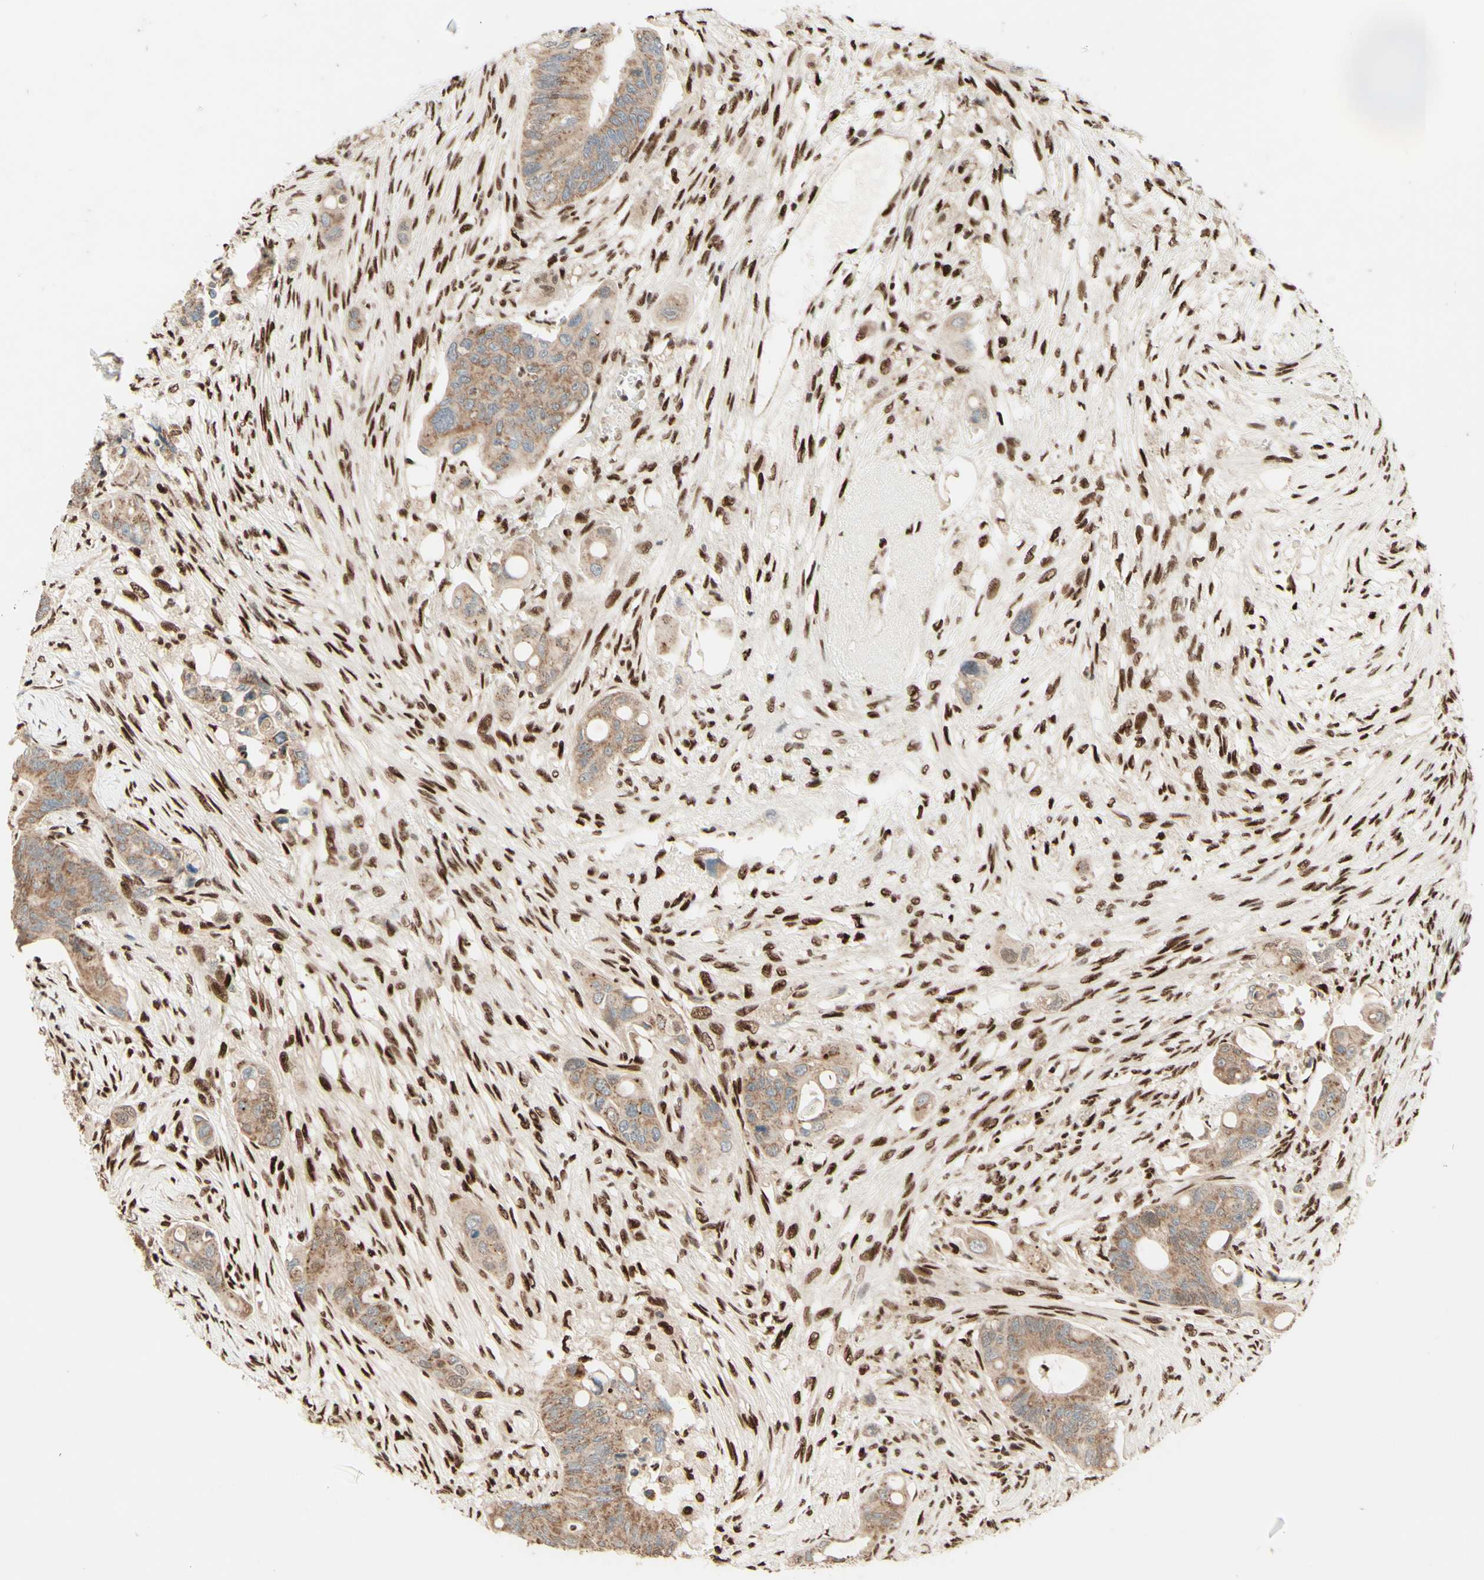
{"staining": {"intensity": "weak", "quantity": ">75%", "location": "cytoplasmic/membranous"}, "tissue": "colorectal cancer", "cell_type": "Tumor cells", "image_type": "cancer", "snomed": [{"axis": "morphology", "description": "Adenocarcinoma, NOS"}, {"axis": "topography", "description": "Colon"}], "caption": "Colorectal cancer (adenocarcinoma) tissue displays weak cytoplasmic/membranous staining in about >75% of tumor cells", "gene": "NR3C1", "patient": {"sex": "female", "age": 57}}